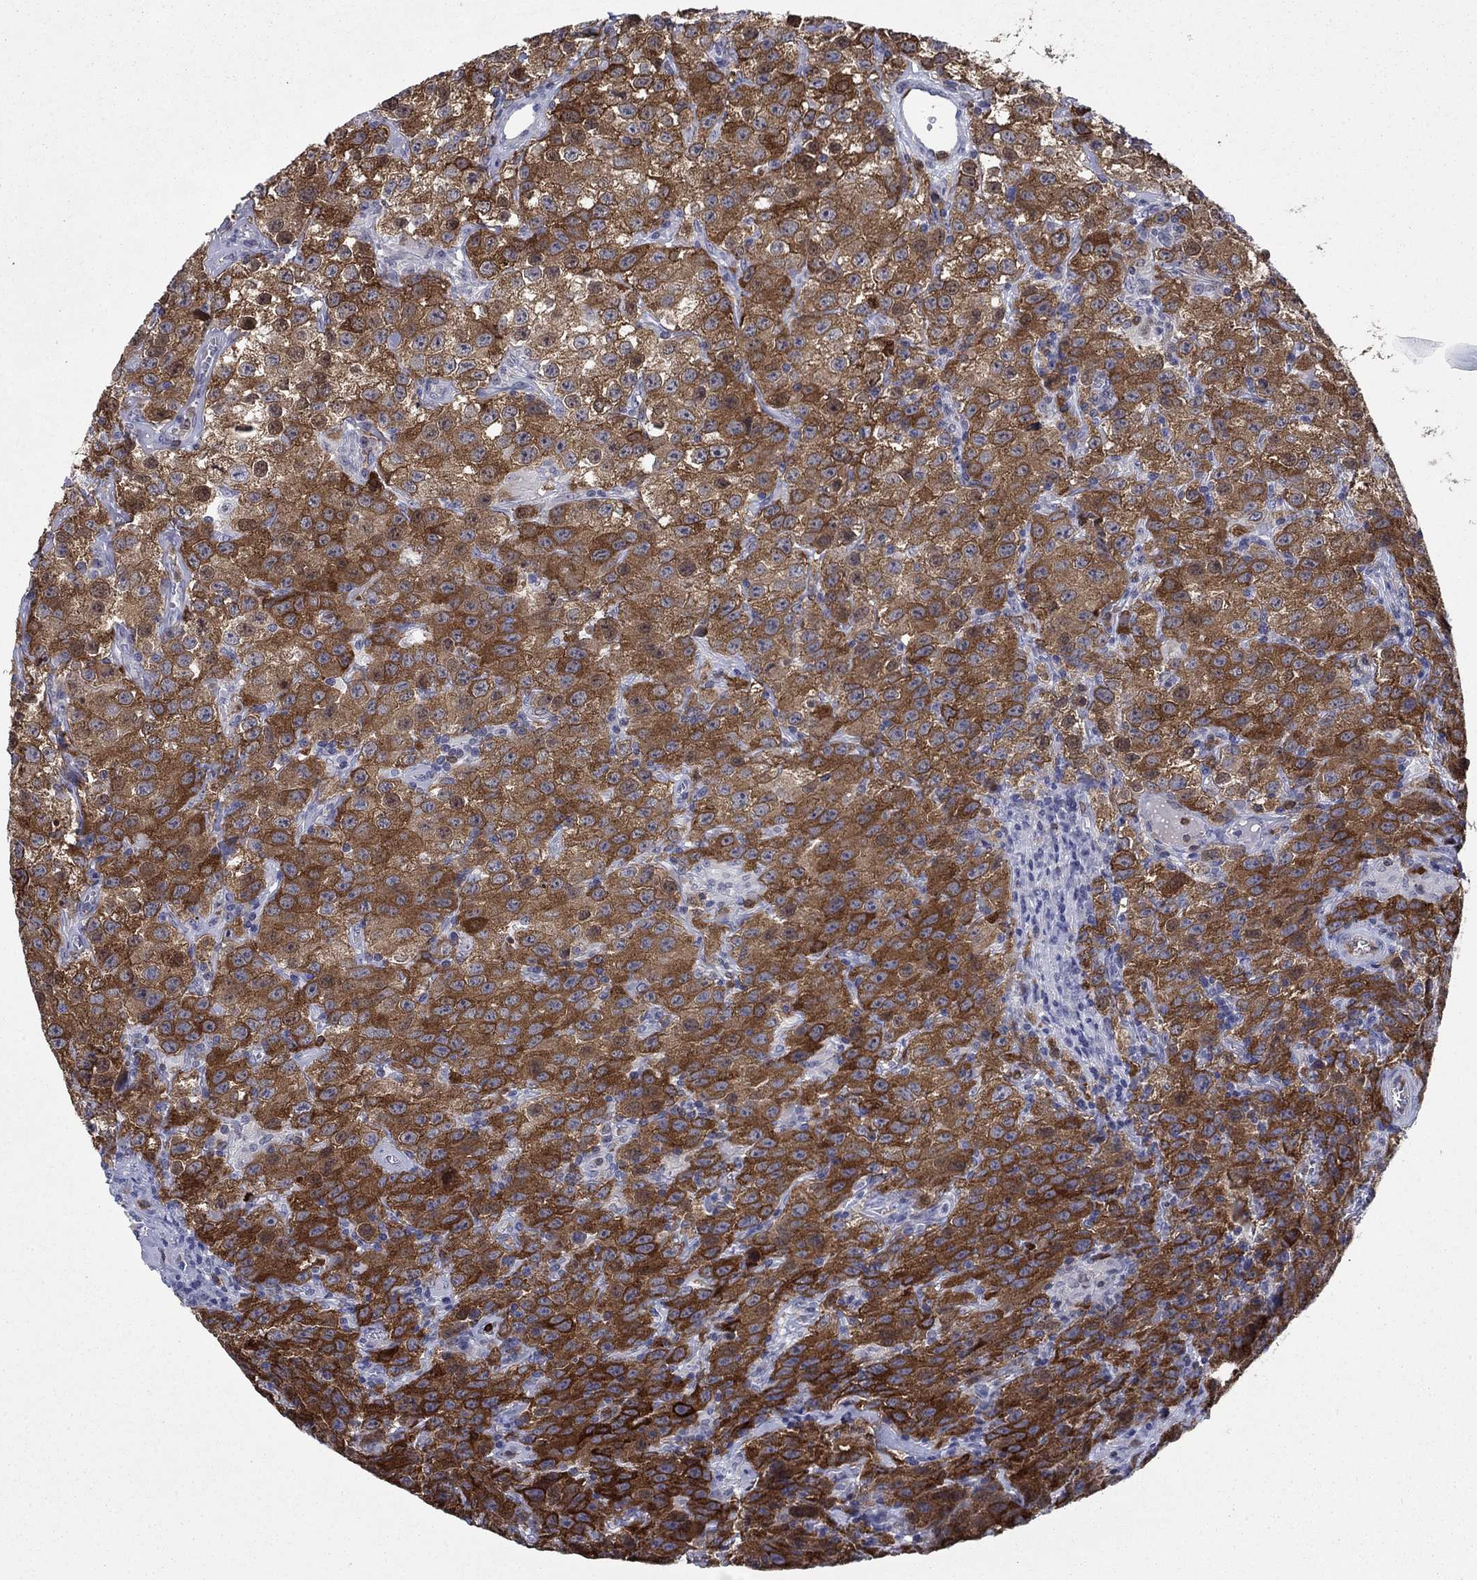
{"staining": {"intensity": "strong", "quantity": ">75%", "location": "cytoplasmic/membranous"}, "tissue": "testis cancer", "cell_type": "Tumor cells", "image_type": "cancer", "snomed": [{"axis": "morphology", "description": "Seminoma, NOS"}, {"axis": "topography", "description": "Testis"}], "caption": "An IHC micrograph of tumor tissue is shown. Protein staining in brown highlights strong cytoplasmic/membranous positivity in testis seminoma within tumor cells.", "gene": "STMN1", "patient": {"sex": "male", "age": 52}}